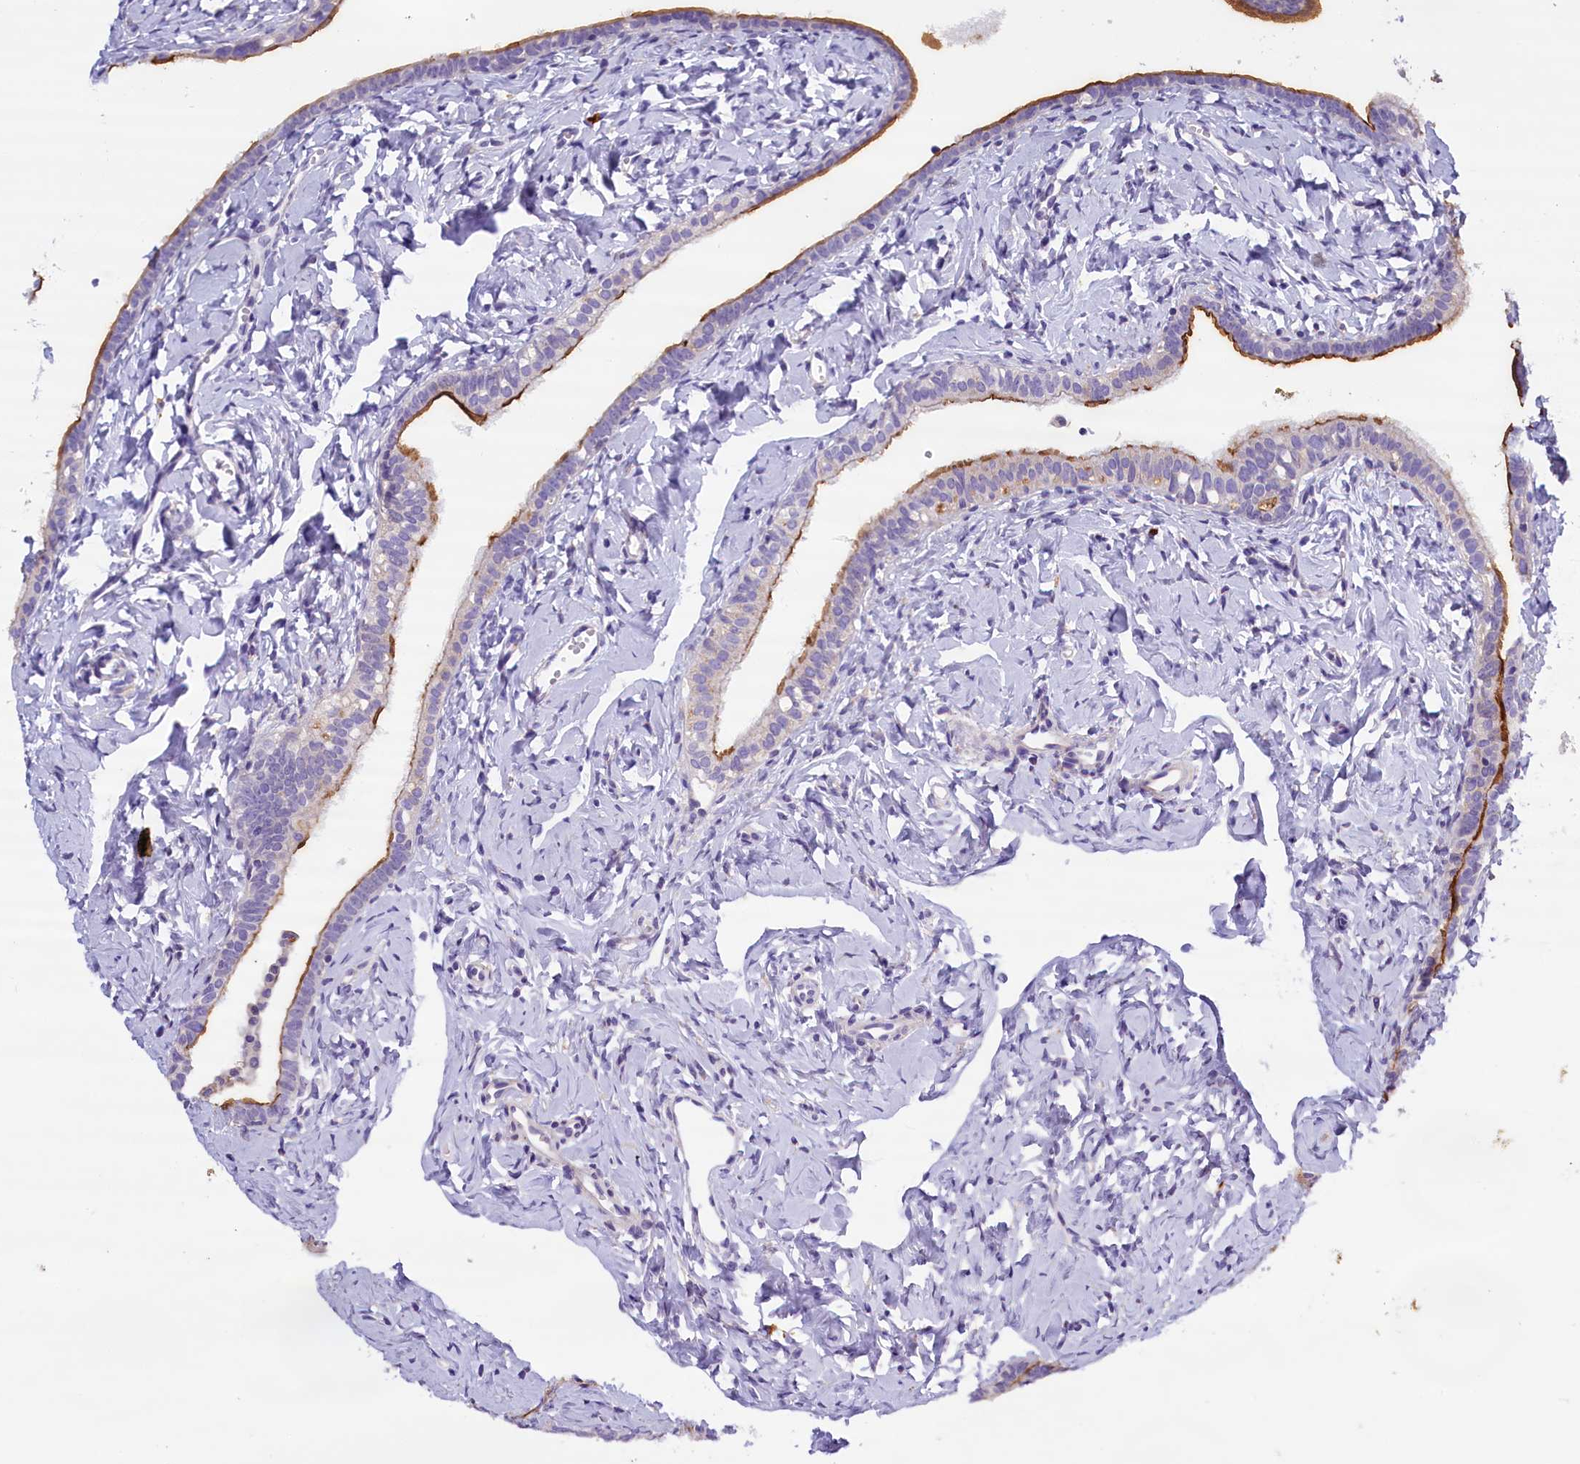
{"staining": {"intensity": "moderate", "quantity": "<25%", "location": "cytoplasmic/membranous"}, "tissue": "fallopian tube", "cell_type": "Glandular cells", "image_type": "normal", "snomed": [{"axis": "morphology", "description": "Normal tissue, NOS"}, {"axis": "topography", "description": "Fallopian tube"}], "caption": "Immunohistochemistry (IHC) photomicrograph of unremarkable fallopian tube: human fallopian tube stained using immunohistochemistry demonstrates low levels of moderate protein expression localized specifically in the cytoplasmic/membranous of glandular cells, appearing as a cytoplasmic/membranous brown color.", "gene": "RTTN", "patient": {"sex": "female", "age": 66}}